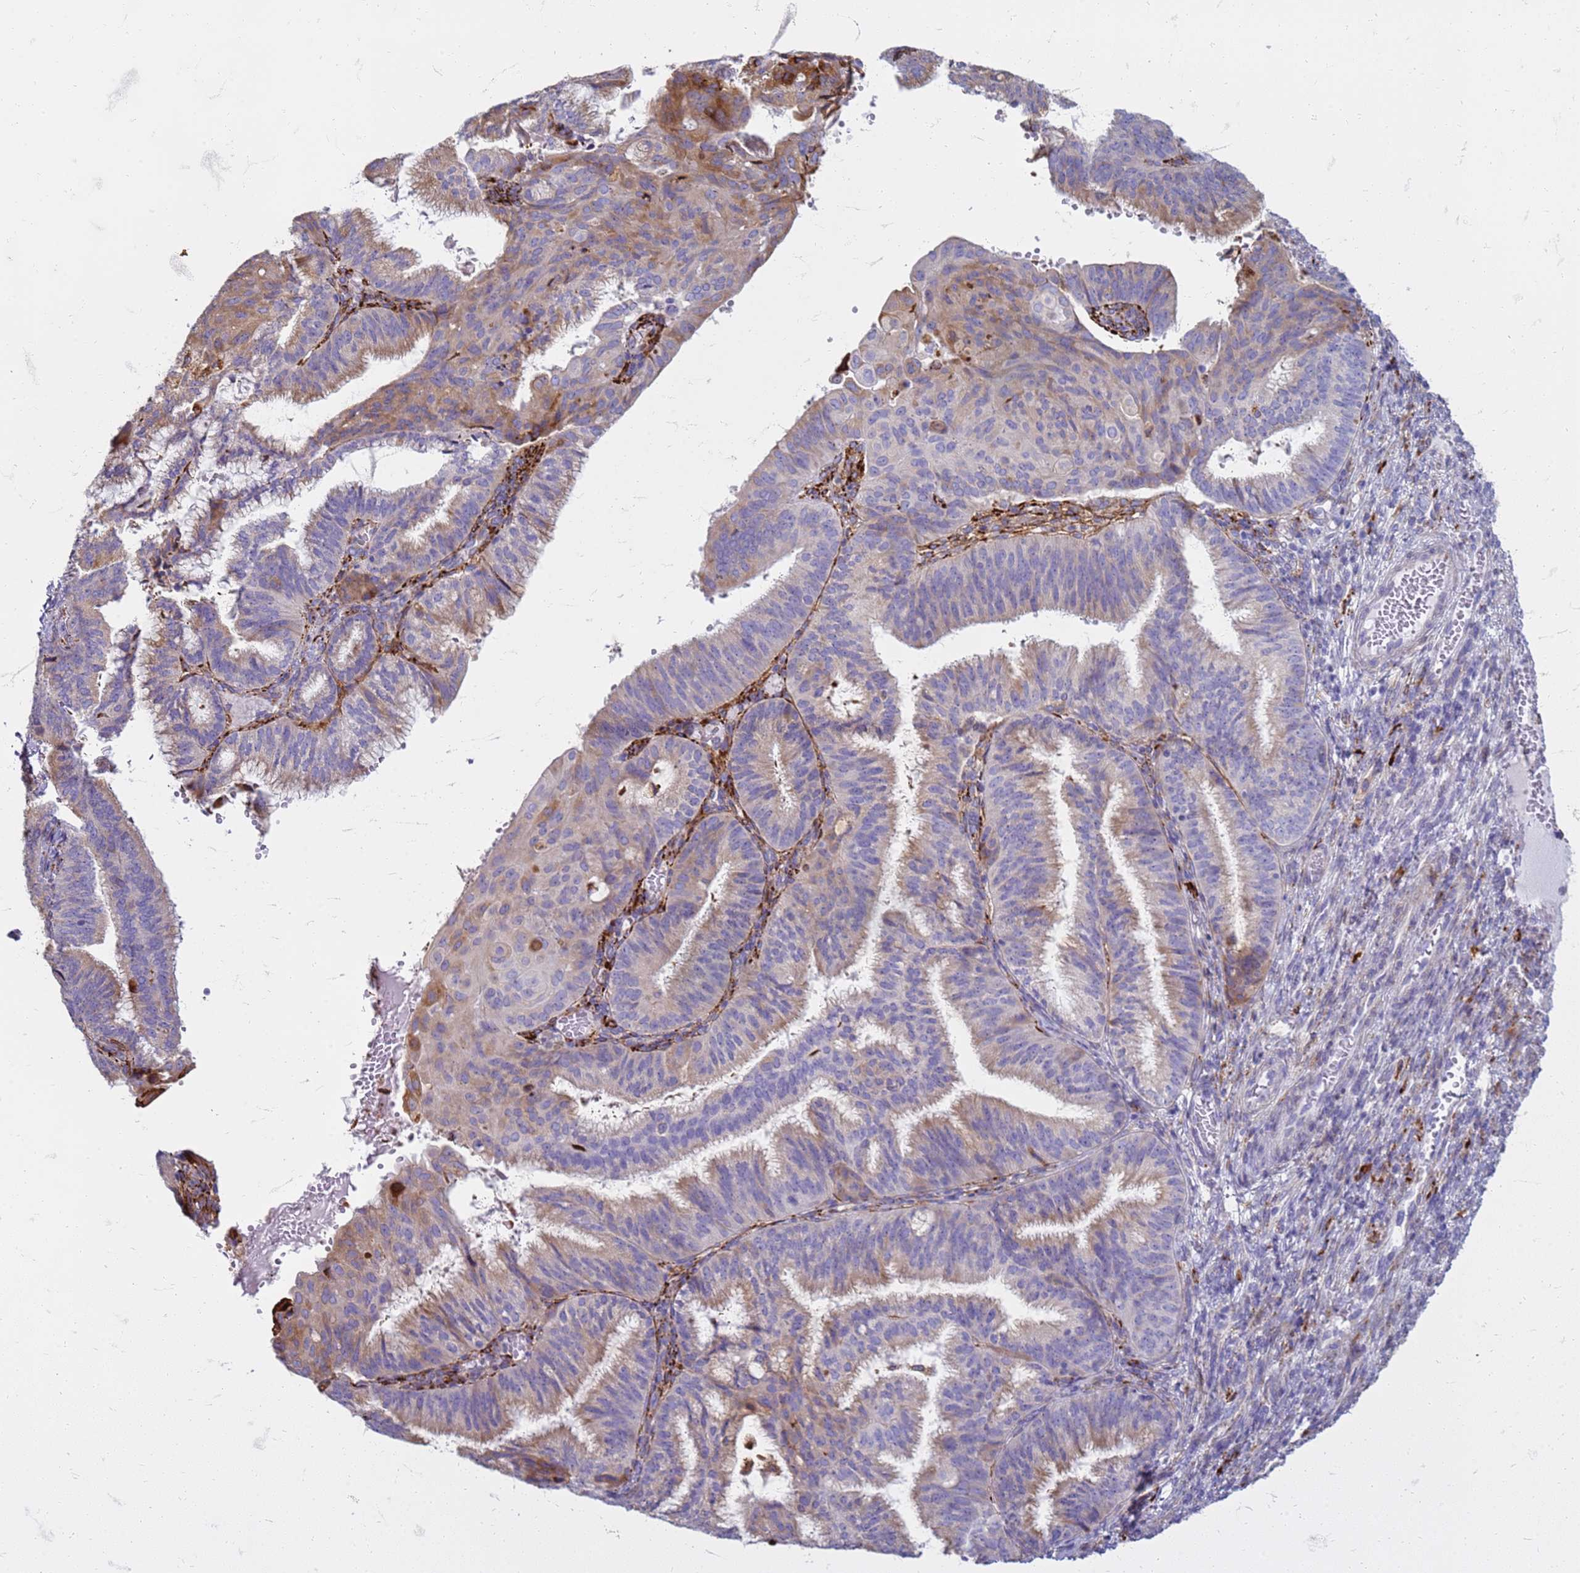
{"staining": {"intensity": "moderate", "quantity": "25%-75%", "location": "cytoplasmic/membranous"}, "tissue": "endometrial cancer", "cell_type": "Tumor cells", "image_type": "cancer", "snomed": [{"axis": "morphology", "description": "Adenocarcinoma, NOS"}, {"axis": "topography", "description": "Endometrium"}], "caption": "DAB immunohistochemical staining of adenocarcinoma (endometrial) reveals moderate cytoplasmic/membranous protein positivity in approximately 25%-75% of tumor cells. The staining is performed using DAB (3,3'-diaminobenzidine) brown chromogen to label protein expression. The nuclei are counter-stained blue using hematoxylin.", "gene": "PDK3", "patient": {"sex": "female", "age": 49}}